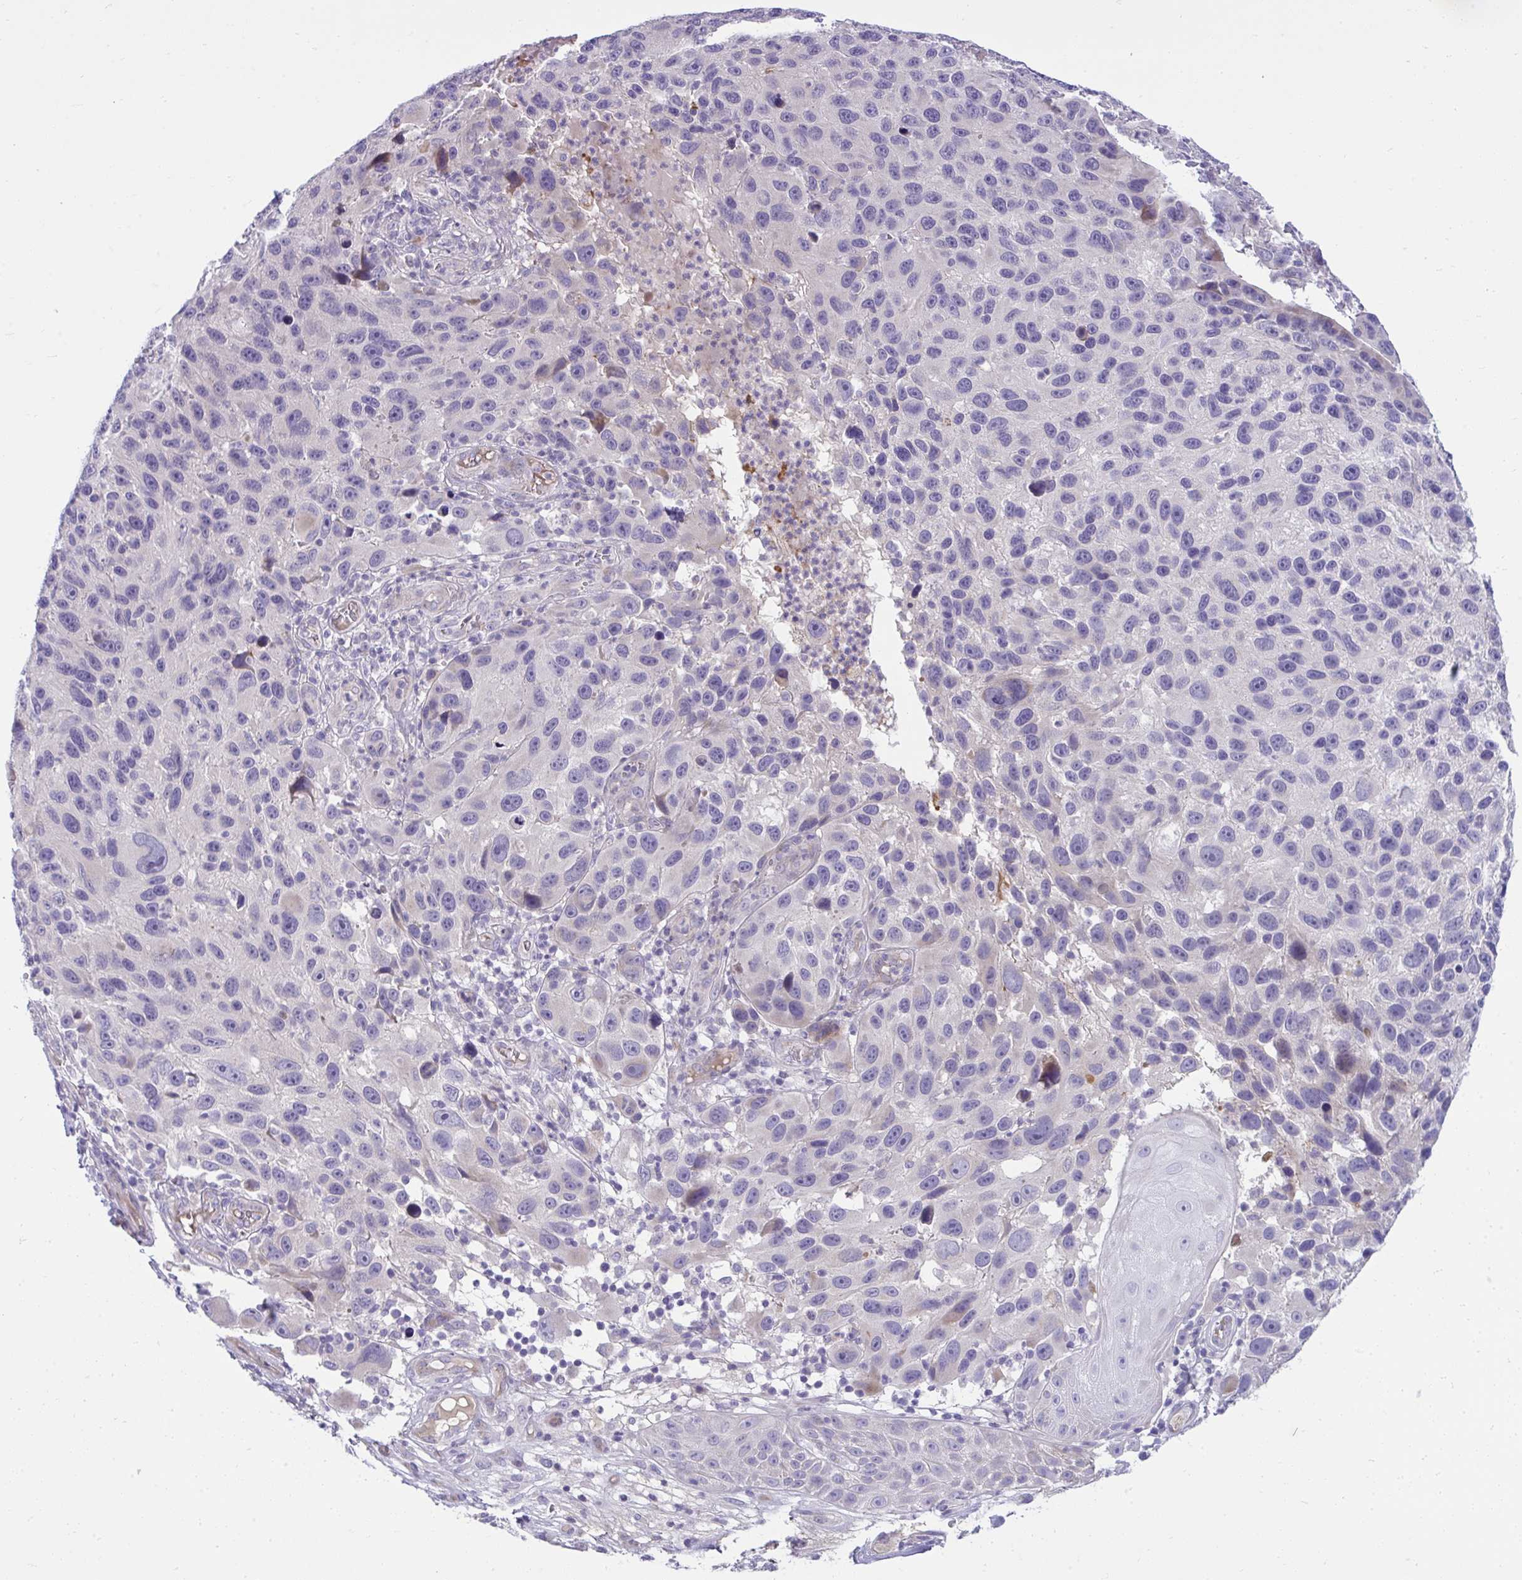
{"staining": {"intensity": "negative", "quantity": "none", "location": "none"}, "tissue": "melanoma", "cell_type": "Tumor cells", "image_type": "cancer", "snomed": [{"axis": "morphology", "description": "Malignant melanoma, NOS"}, {"axis": "topography", "description": "Skin"}], "caption": "Immunohistochemical staining of human melanoma exhibits no significant expression in tumor cells.", "gene": "PIGZ", "patient": {"sex": "male", "age": 53}}